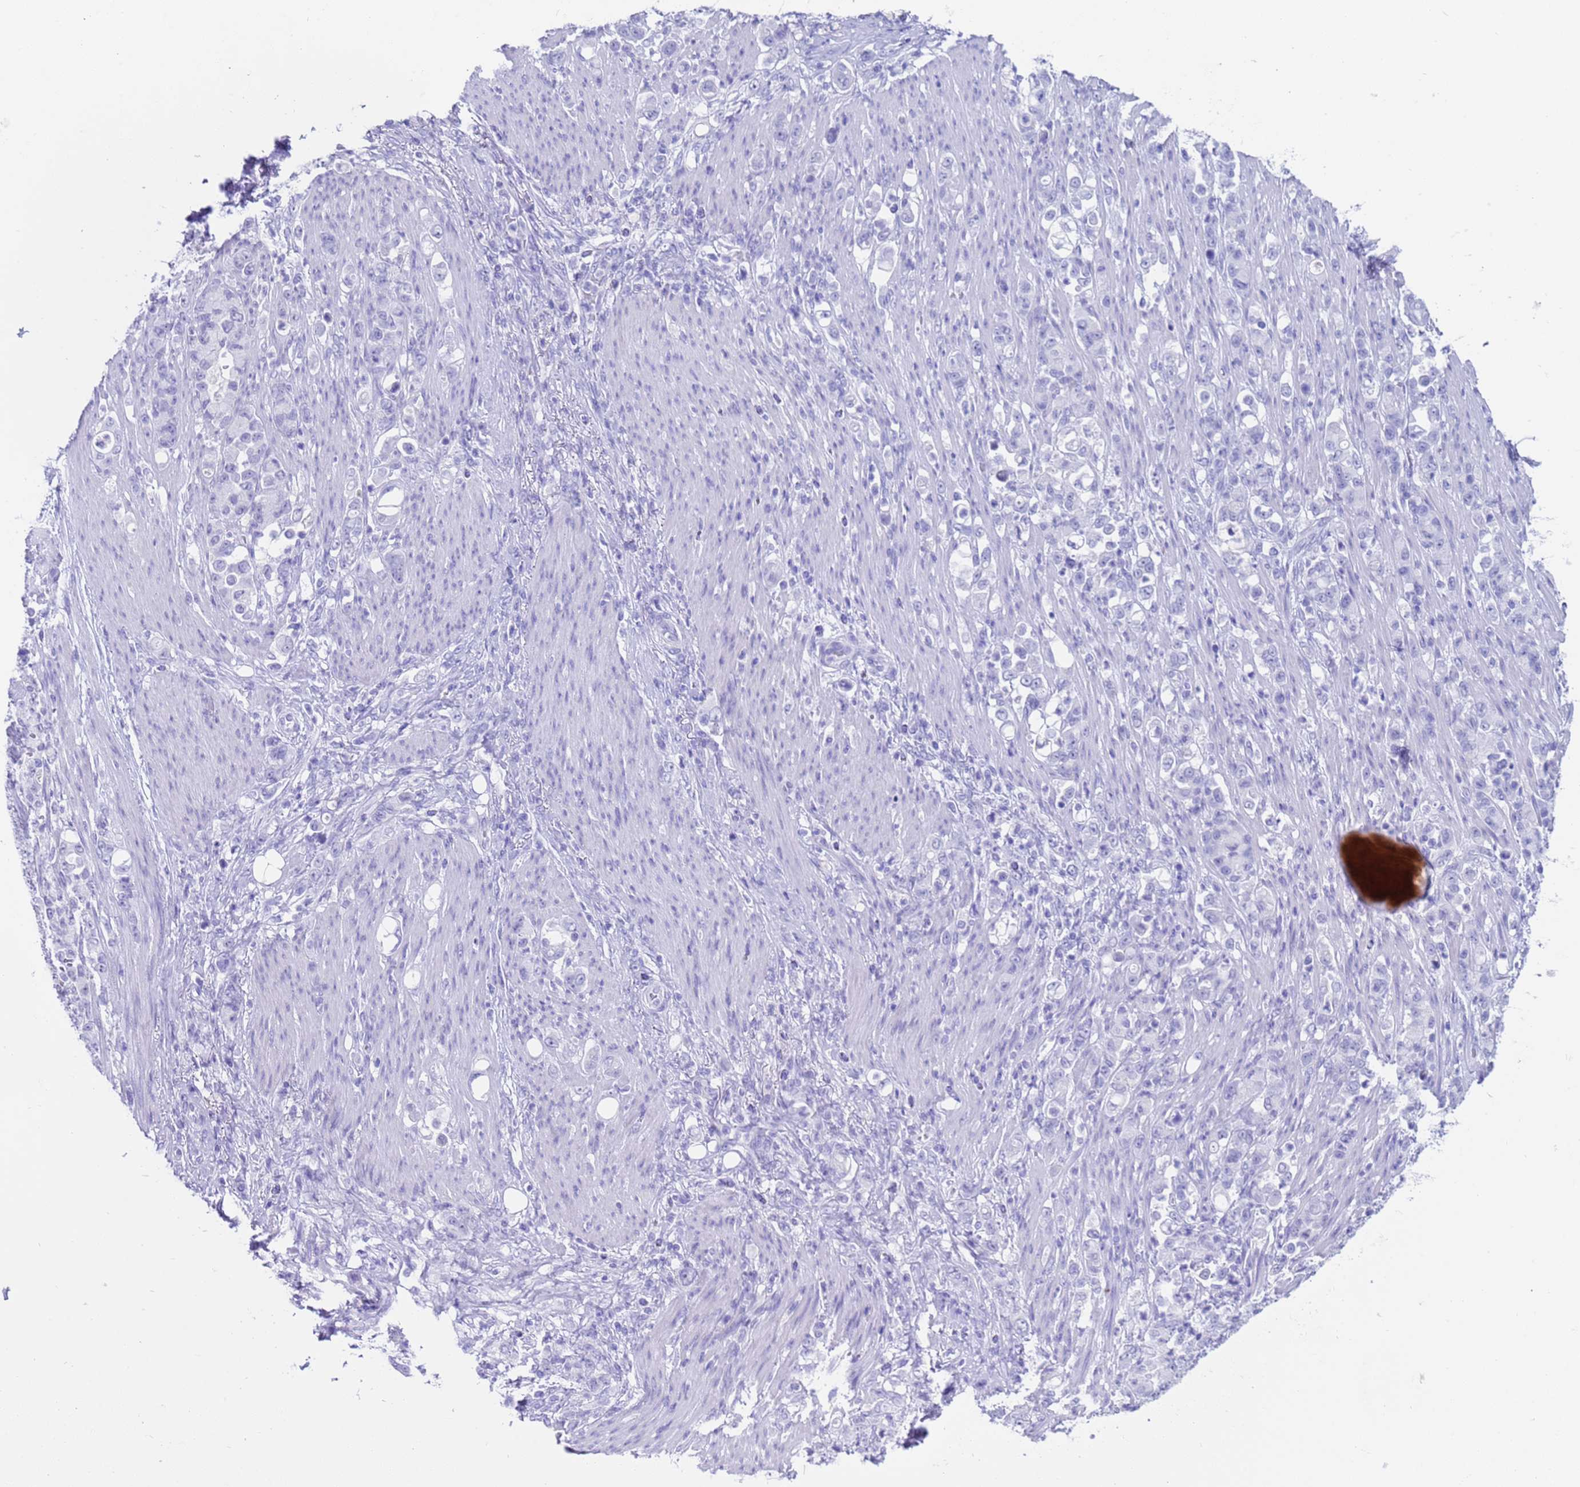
{"staining": {"intensity": "negative", "quantity": "none", "location": "none"}, "tissue": "stomach cancer", "cell_type": "Tumor cells", "image_type": "cancer", "snomed": [{"axis": "morphology", "description": "Normal tissue, NOS"}, {"axis": "morphology", "description": "Adenocarcinoma, NOS"}, {"axis": "topography", "description": "Stomach"}], "caption": "The photomicrograph shows no staining of tumor cells in stomach cancer.", "gene": "CKM", "patient": {"sex": "female", "age": 79}}